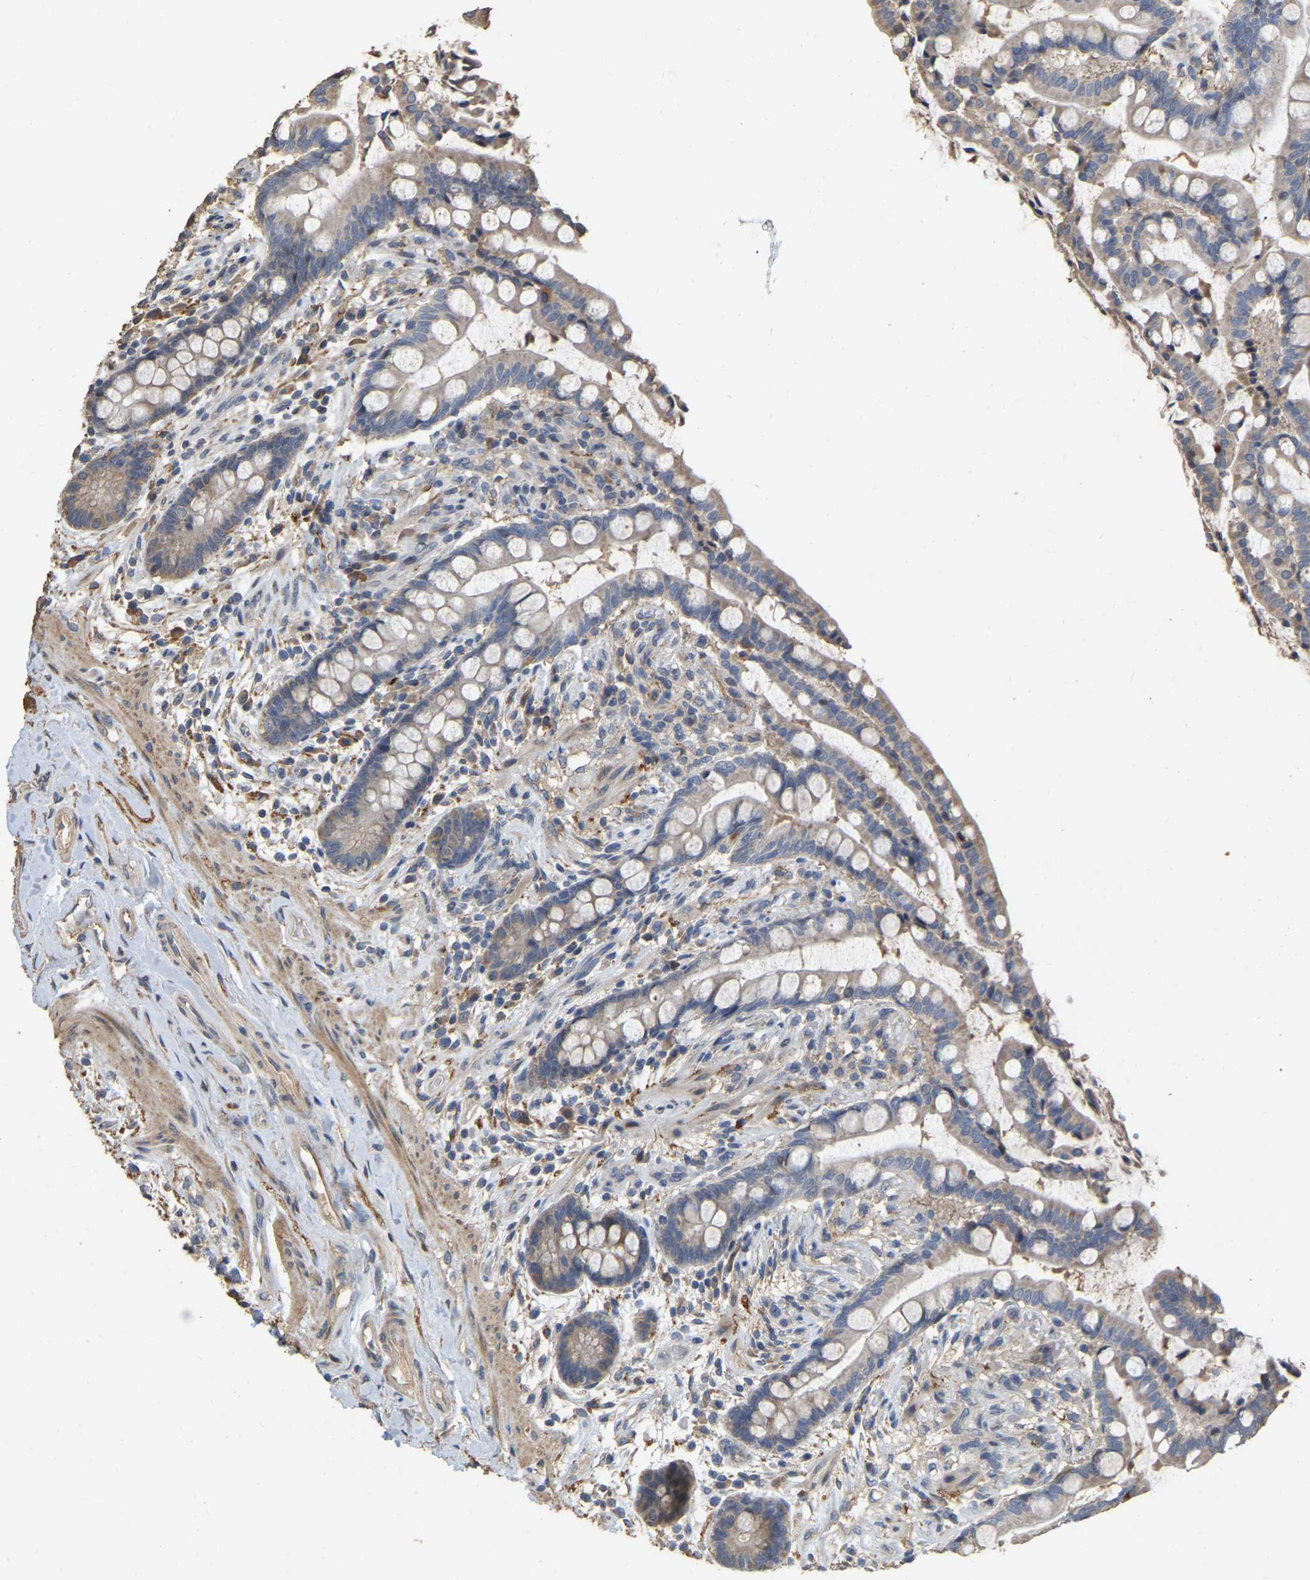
{"staining": {"intensity": "moderate", "quantity": ">75%", "location": "cytoplasmic/membranous"}, "tissue": "colon", "cell_type": "Endothelial cells", "image_type": "normal", "snomed": [{"axis": "morphology", "description": "Normal tissue, NOS"}, {"axis": "topography", "description": "Colon"}], "caption": "Moderate cytoplasmic/membranous staining is appreciated in approximately >75% of endothelial cells in unremarkable colon.", "gene": "NCS1", "patient": {"sex": "male", "age": 73}}